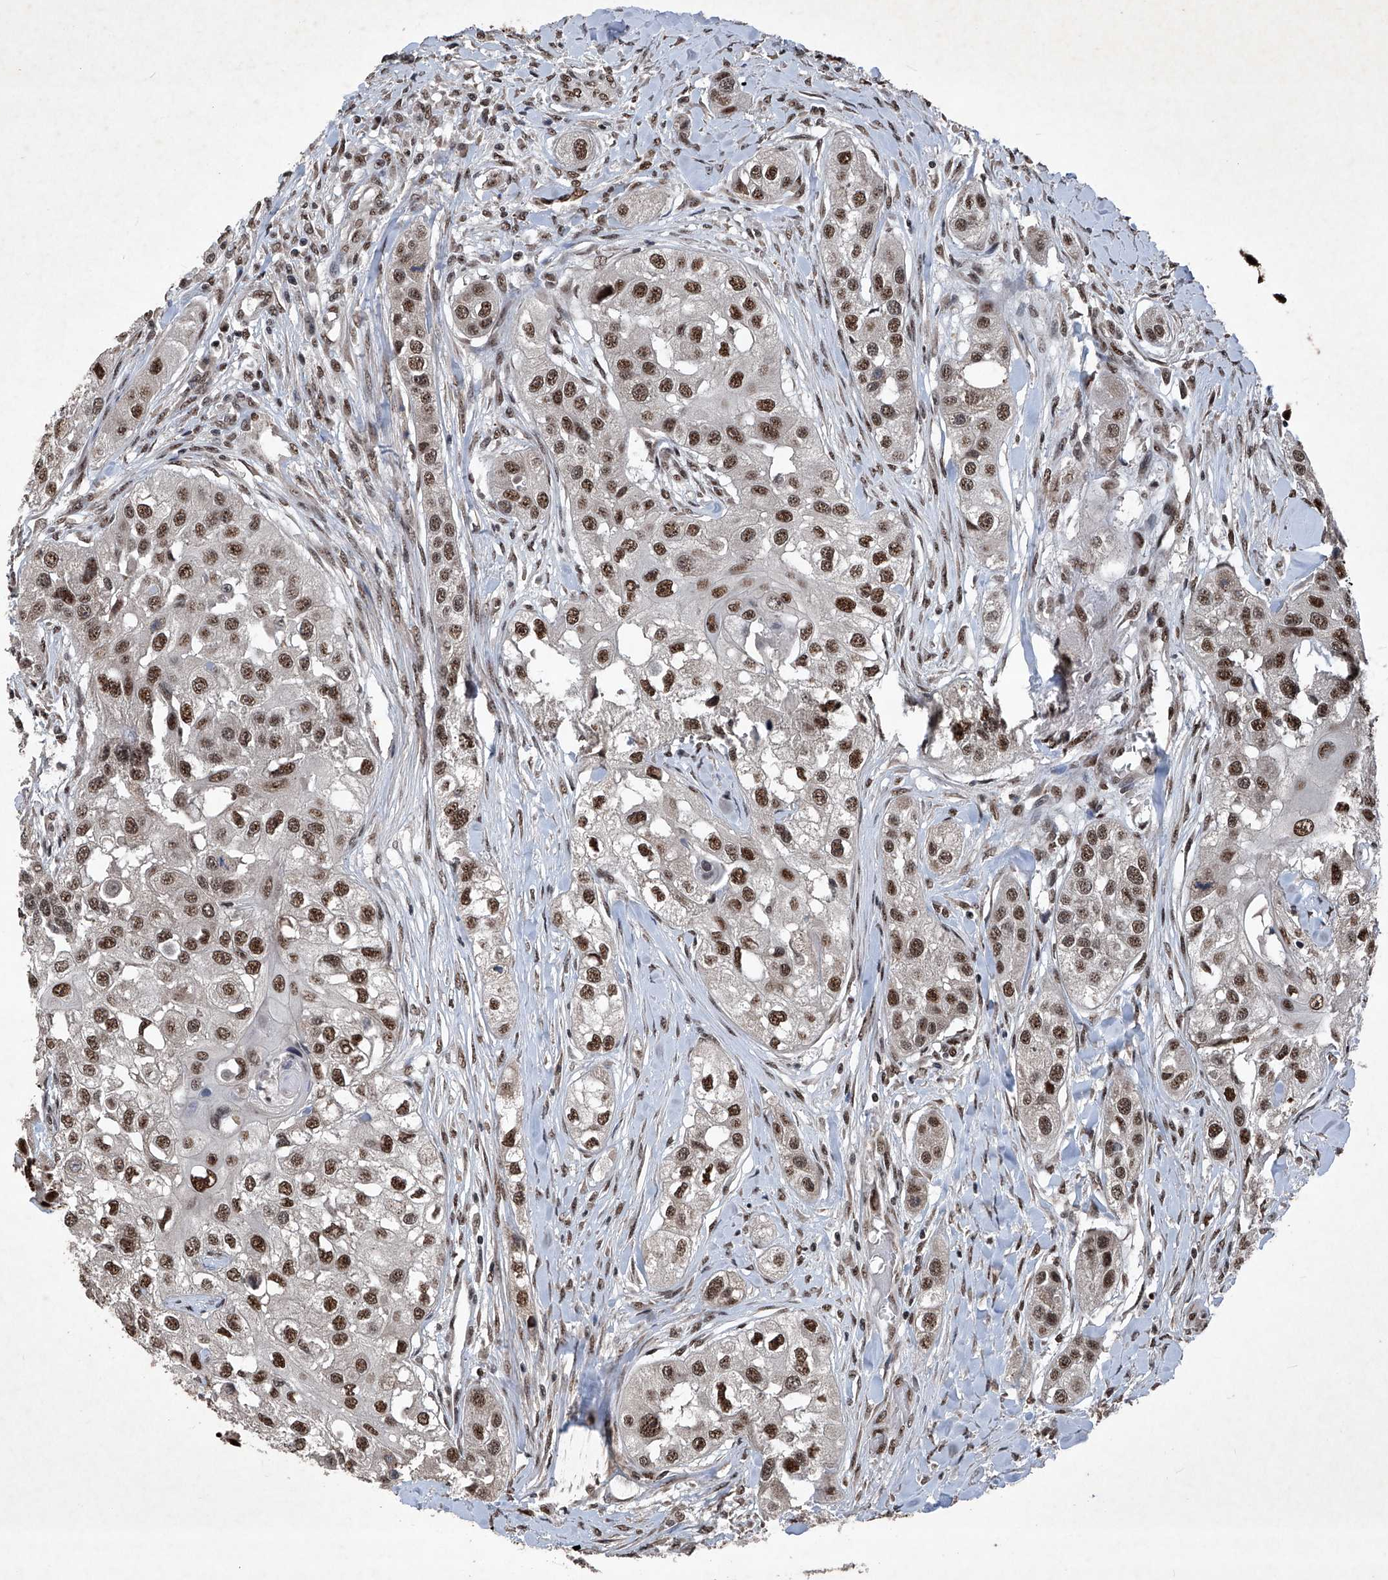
{"staining": {"intensity": "moderate", "quantity": ">75%", "location": "nuclear"}, "tissue": "head and neck cancer", "cell_type": "Tumor cells", "image_type": "cancer", "snomed": [{"axis": "morphology", "description": "Normal tissue, NOS"}, {"axis": "morphology", "description": "Squamous cell carcinoma, NOS"}, {"axis": "topography", "description": "Skeletal muscle"}, {"axis": "topography", "description": "Head-Neck"}], "caption": "Immunohistochemical staining of human squamous cell carcinoma (head and neck) demonstrates moderate nuclear protein positivity in about >75% of tumor cells.", "gene": "DDX39B", "patient": {"sex": "male", "age": 51}}